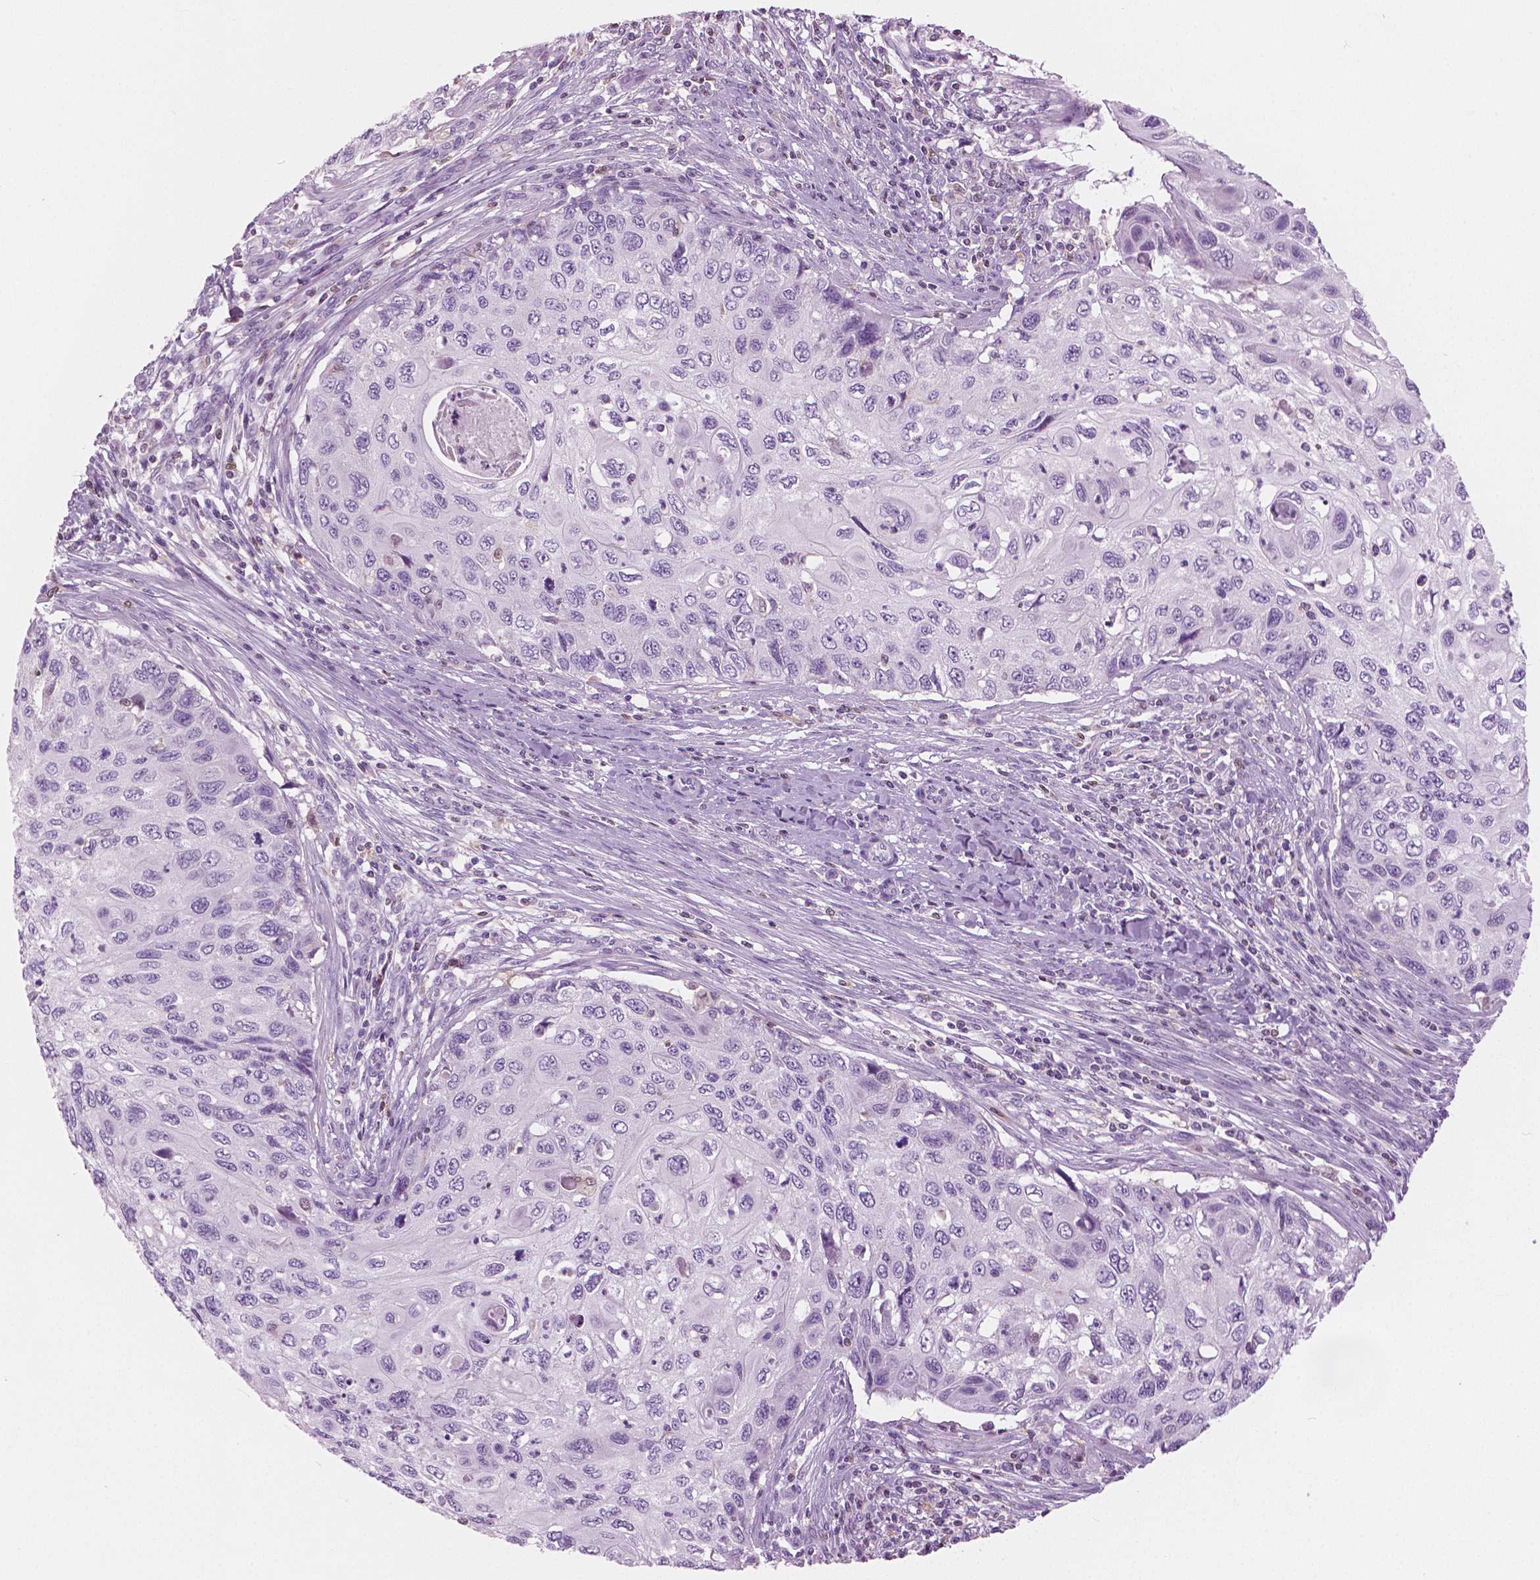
{"staining": {"intensity": "negative", "quantity": "none", "location": "none"}, "tissue": "cervical cancer", "cell_type": "Tumor cells", "image_type": "cancer", "snomed": [{"axis": "morphology", "description": "Squamous cell carcinoma, NOS"}, {"axis": "topography", "description": "Cervix"}], "caption": "Tumor cells show no significant protein expression in cervical cancer (squamous cell carcinoma).", "gene": "GALM", "patient": {"sex": "female", "age": 70}}